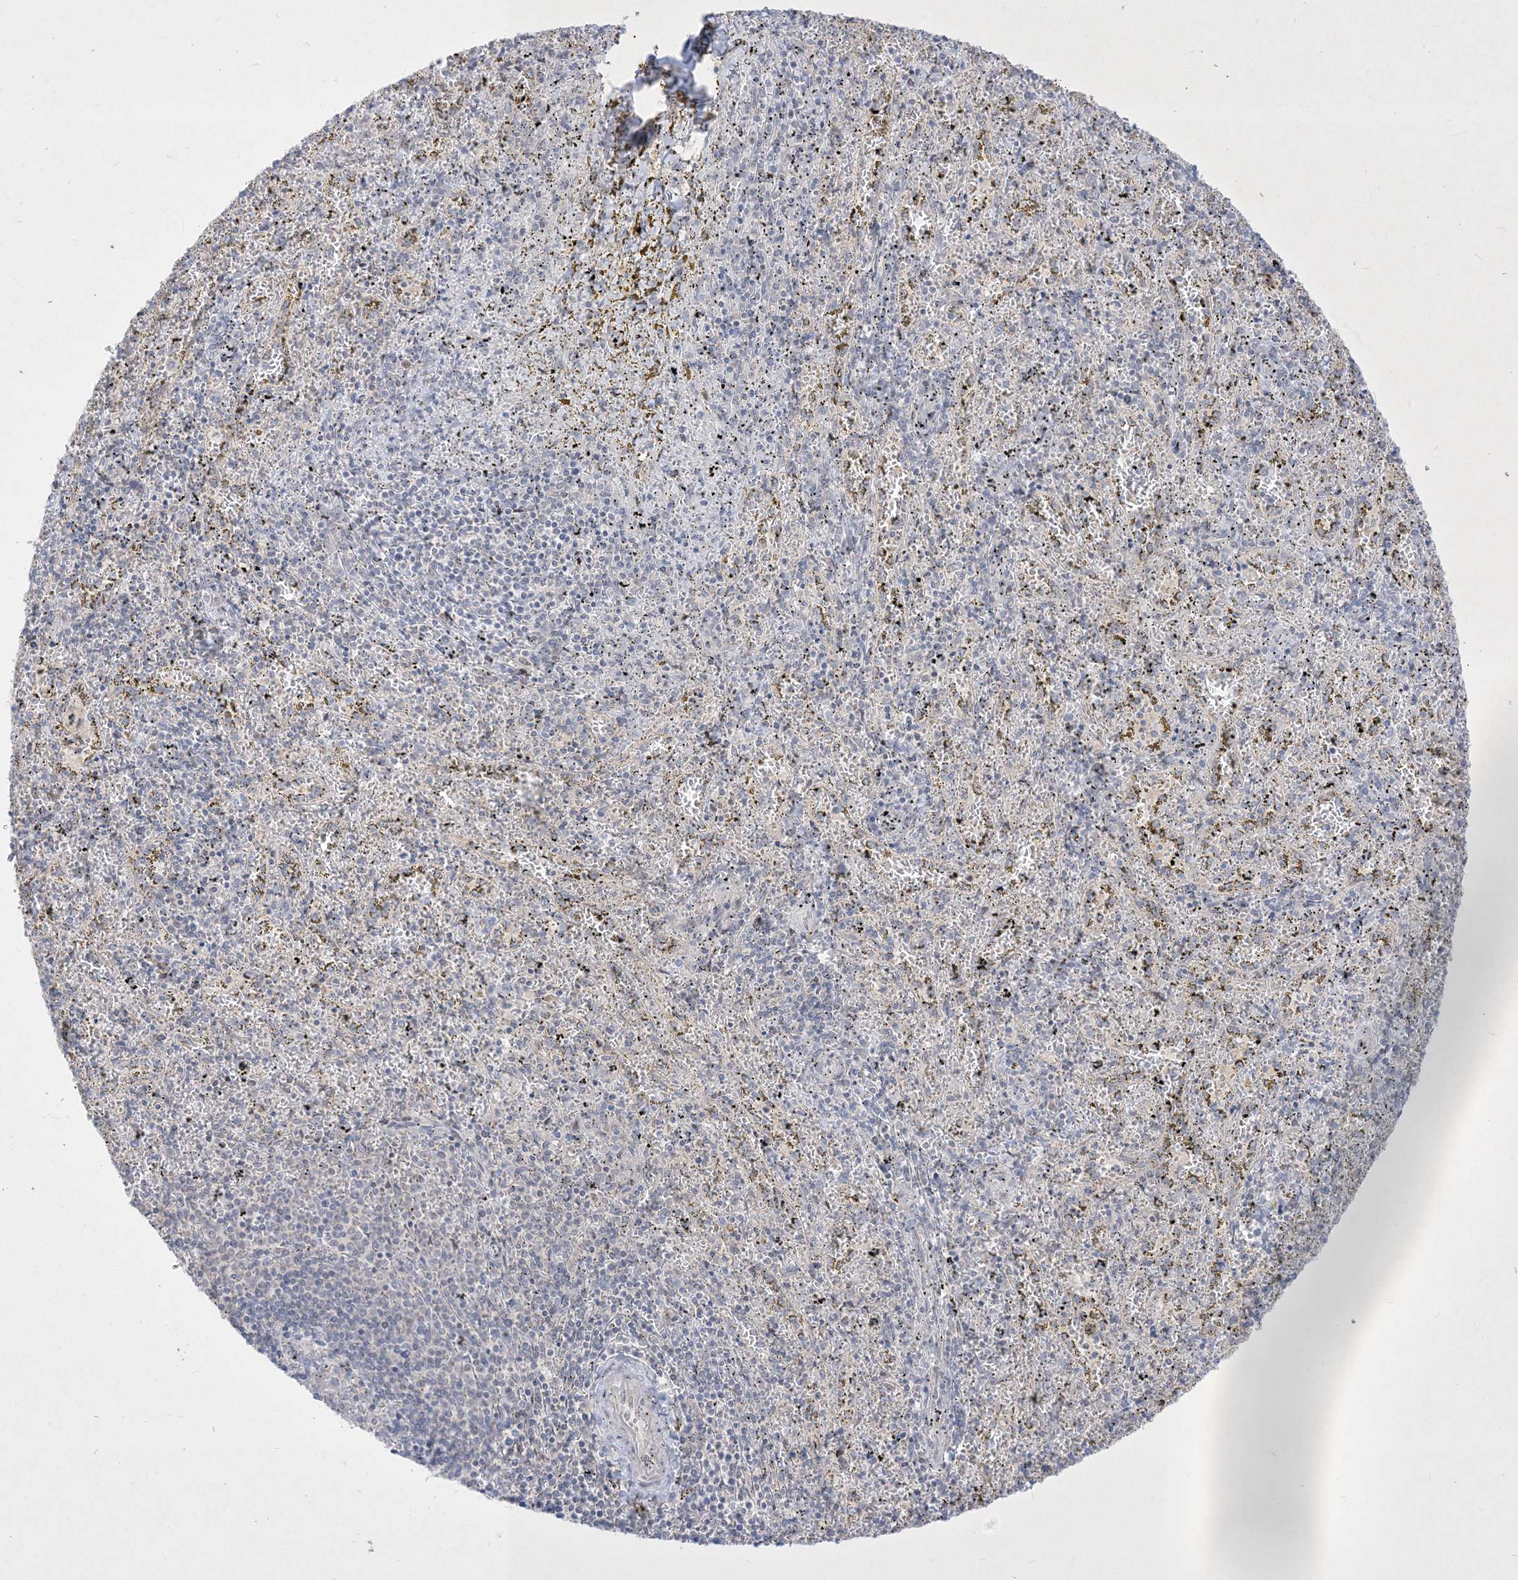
{"staining": {"intensity": "moderate", "quantity": "<25%", "location": "cytoplasmic/membranous"}, "tissue": "spleen", "cell_type": "Cells in red pulp", "image_type": "normal", "snomed": [{"axis": "morphology", "description": "Normal tissue, NOS"}, {"axis": "topography", "description": "Spleen"}], "caption": "DAB (3,3'-diaminobenzidine) immunohistochemical staining of unremarkable human spleen exhibits moderate cytoplasmic/membranous protein staining in approximately <25% of cells in red pulp.", "gene": "BHLHE40", "patient": {"sex": "male", "age": 11}}